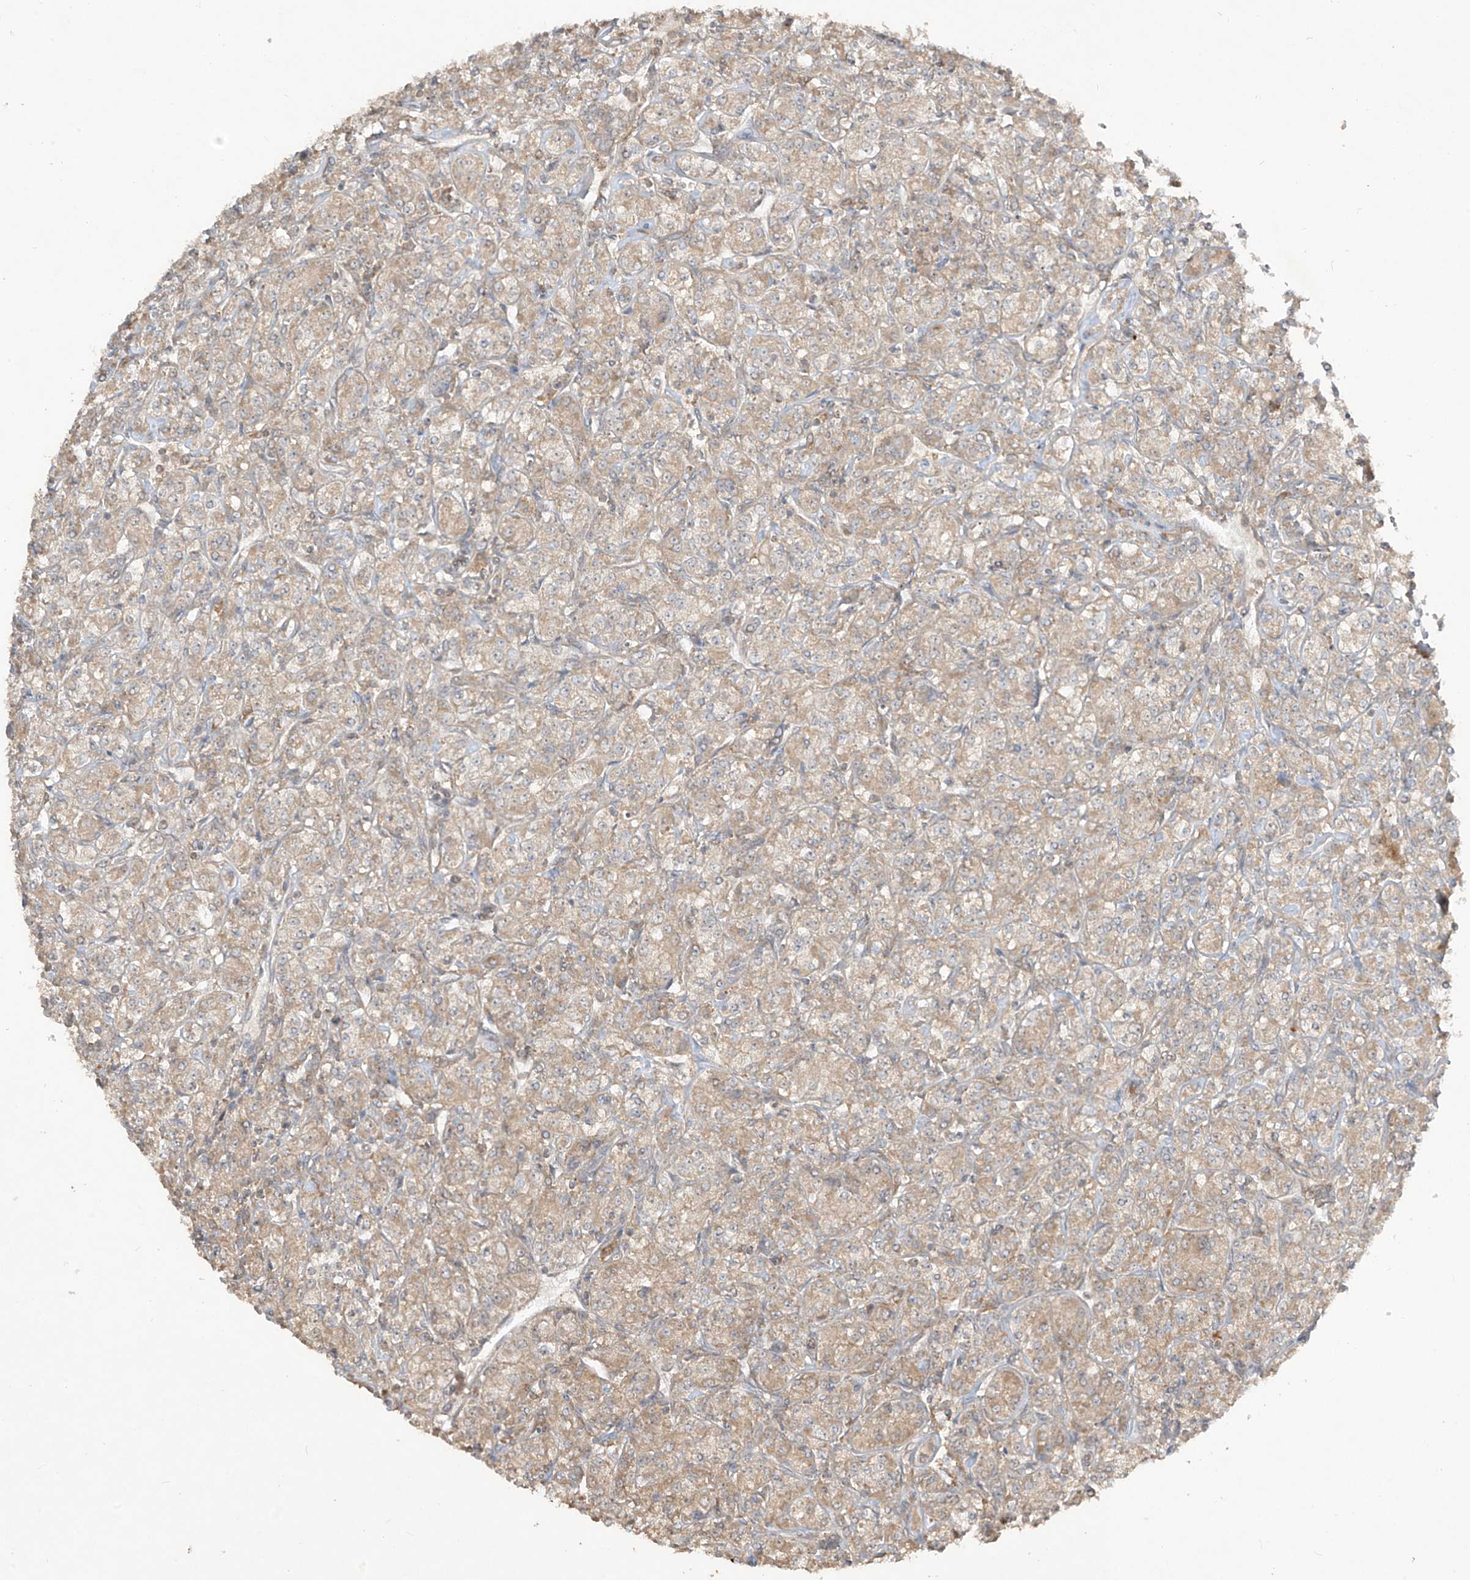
{"staining": {"intensity": "moderate", "quantity": ">75%", "location": "cytoplasmic/membranous"}, "tissue": "renal cancer", "cell_type": "Tumor cells", "image_type": "cancer", "snomed": [{"axis": "morphology", "description": "Adenocarcinoma, NOS"}, {"axis": "topography", "description": "Kidney"}], "caption": "This is a photomicrograph of immunohistochemistry (IHC) staining of renal cancer (adenocarcinoma), which shows moderate positivity in the cytoplasmic/membranous of tumor cells.", "gene": "LDAH", "patient": {"sex": "male", "age": 77}}